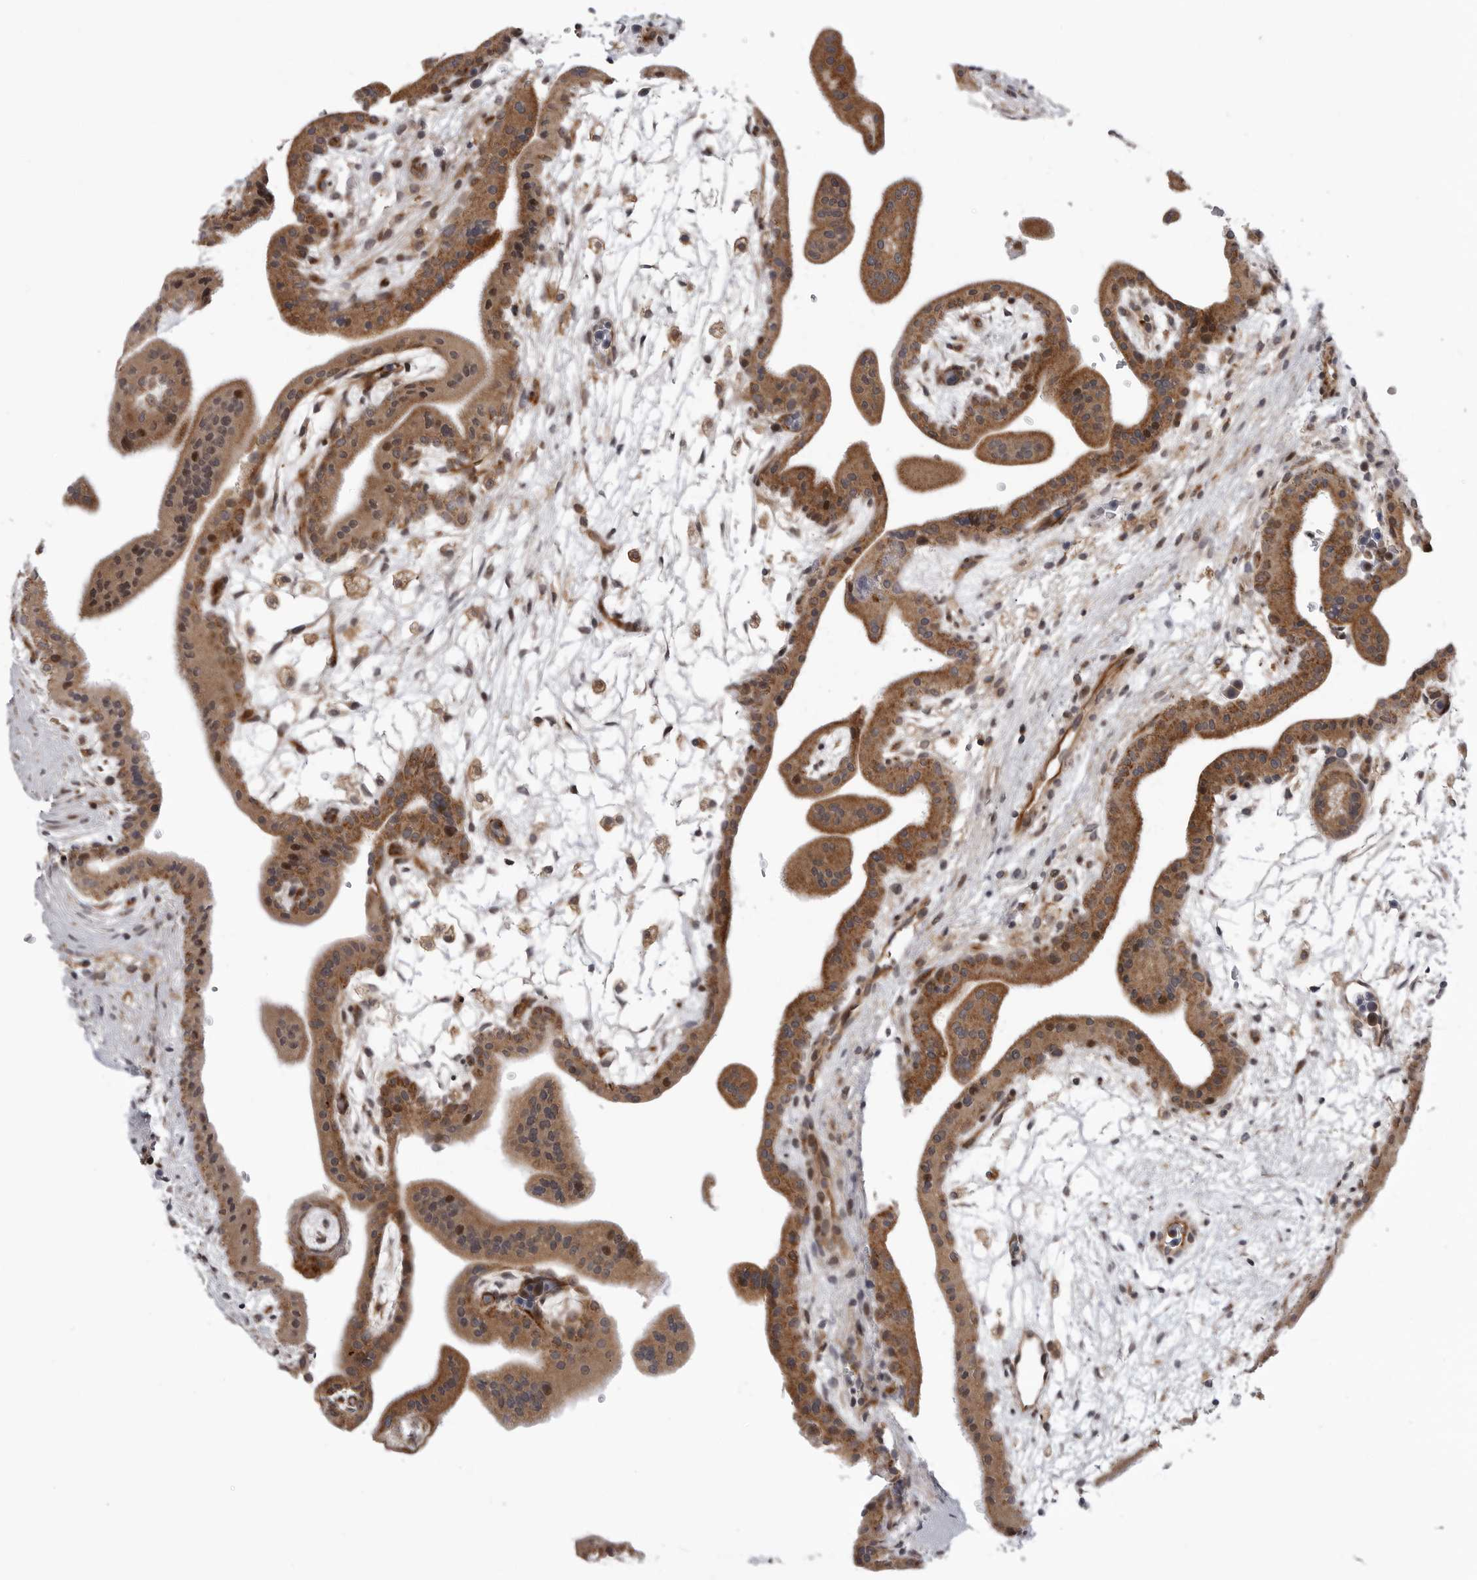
{"staining": {"intensity": "moderate", "quantity": ">75%", "location": "cytoplasmic/membranous"}, "tissue": "placenta", "cell_type": "Trophoblastic cells", "image_type": "normal", "snomed": [{"axis": "morphology", "description": "Normal tissue, NOS"}, {"axis": "topography", "description": "Placenta"}], "caption": "Immunohistochemical staining of unremarkable placenta shows medium levels of moderate cytoplasmic/membranous staining in about >75% of trophoblastic cells.", "gene": "ABL1", "patient": {"sex": "female", "age": 35}}